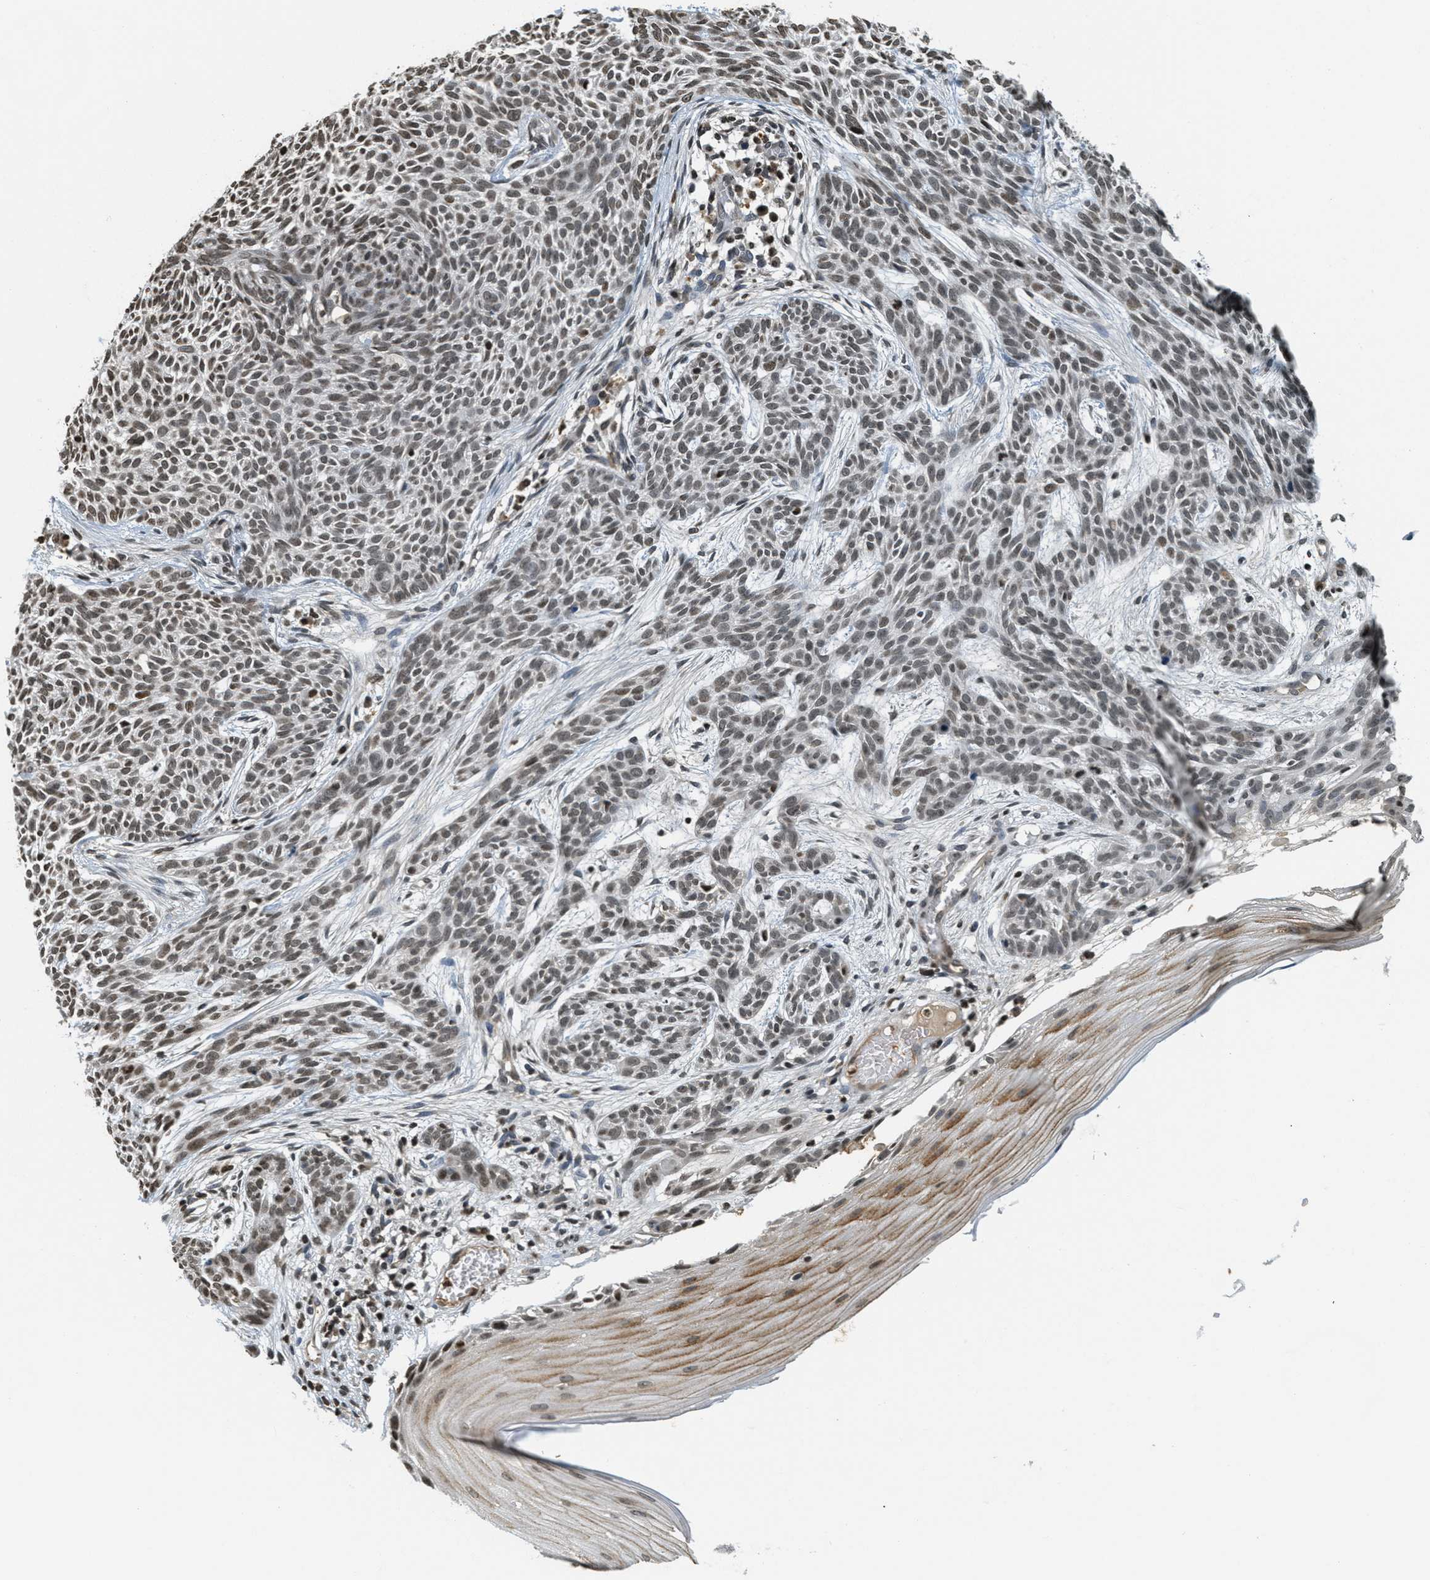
{"staining": {"intensity": "moderate", "quantity": ">75%", "location": "nuclear"}, "tissue": "skin cancer", "cell_type": "Tumor cells", "image_type": "cancer", "snomed": [{"axis": "morphology", "description": "Basal cell carcinoma"}, {"axis": "topography", "description": "Skin"}], "caption": "This histopathology image shows skin cancer stained with immunohistochemistry to label a protein in brown. The nuclear of tumor cells show moderate positivity for the protein. Nuclei are counter-stained blue.", "gene": "LDB2", "patient": {"sex": "female", "age": 59}}